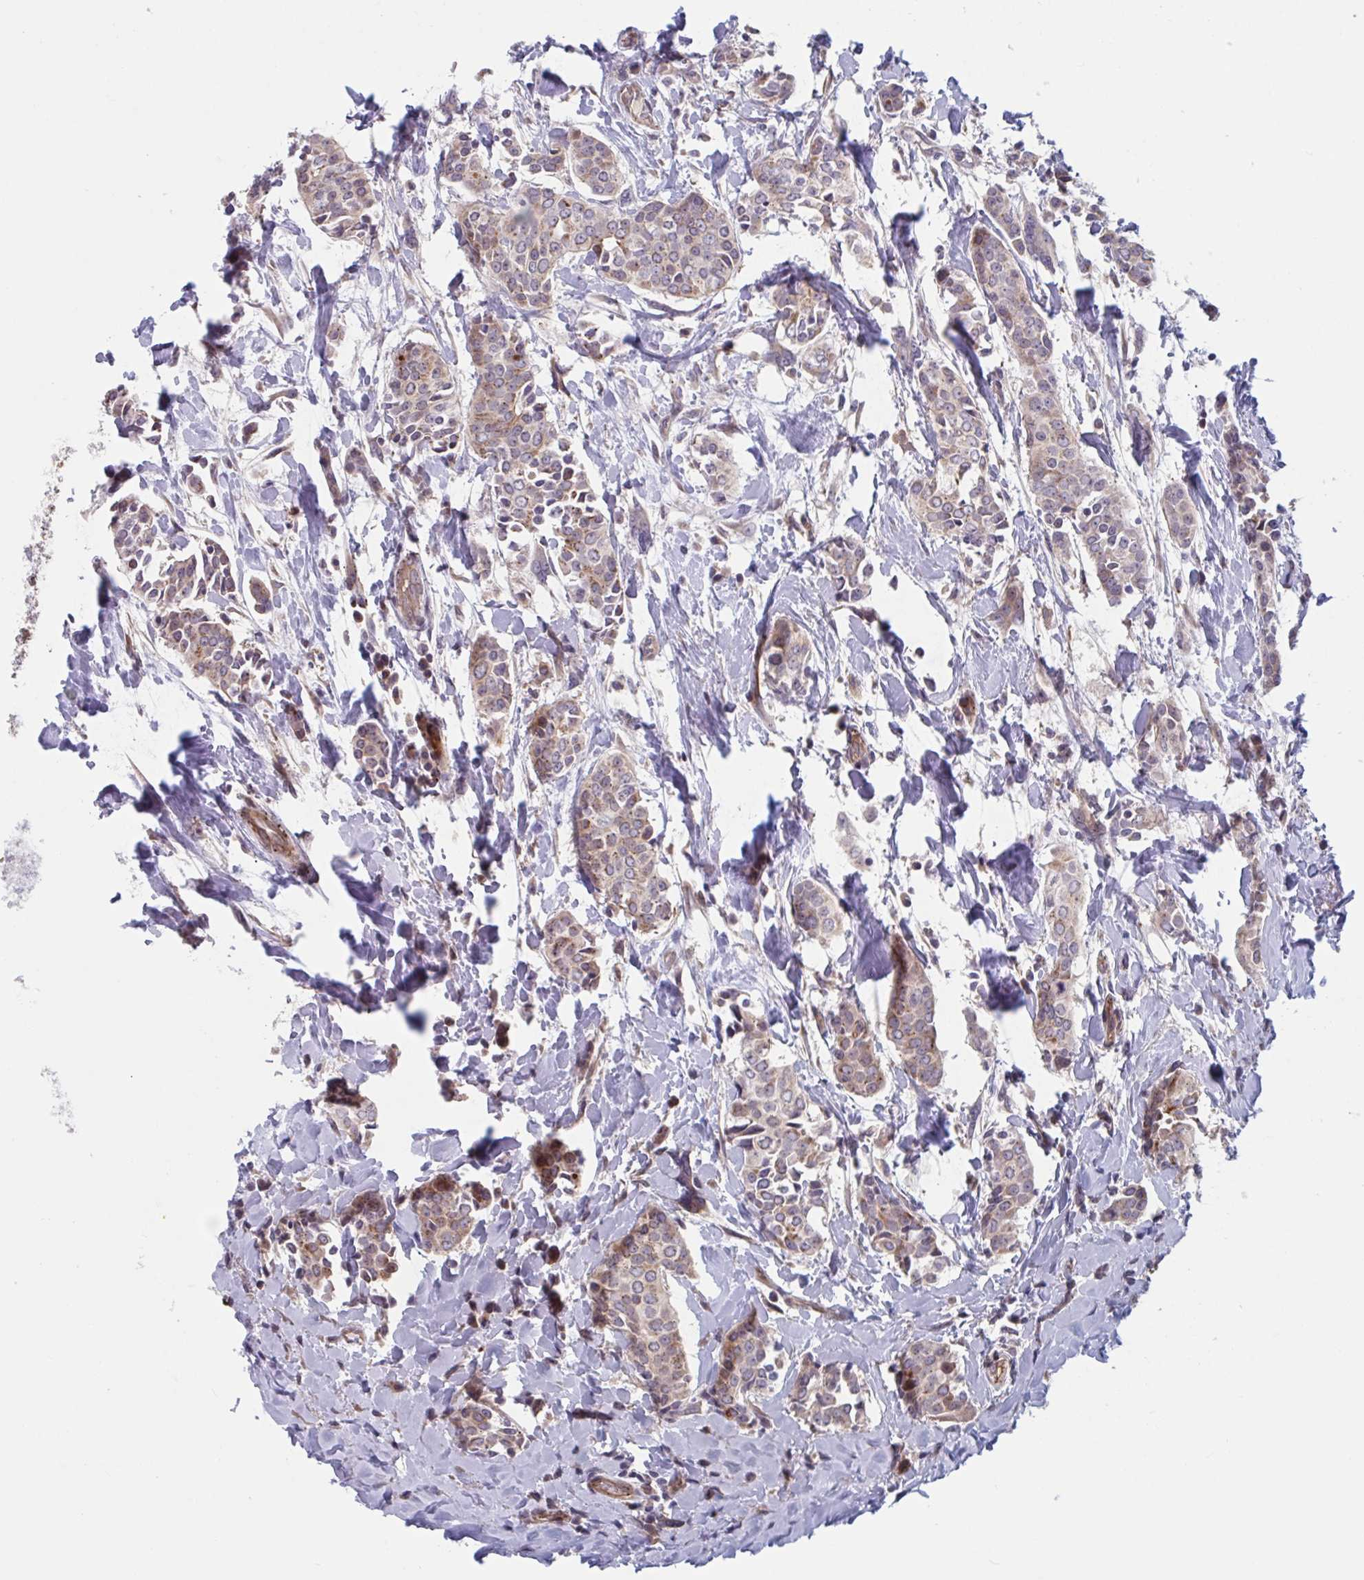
{"staining": {"intensity": "weak", "quantity": ">75%", "location": "cytoplasmic/membranous"}, "tissue": "breast cancer", "cell_type": "Tumor cells", "image_type": "cancer", "snomed": [{"axis": "morphology", "description": "Duct carcinoma"}, {"axis": "topography", "description": "Breast"}], "caption": "A brown stain labels weak cytoplasmic/membranous expression of a protein in breast cancer (infiltrating ductal carcinoma) tumor cells.", "gene": "TNFSF10", "patient": {"sex": "female", "age": 64}}